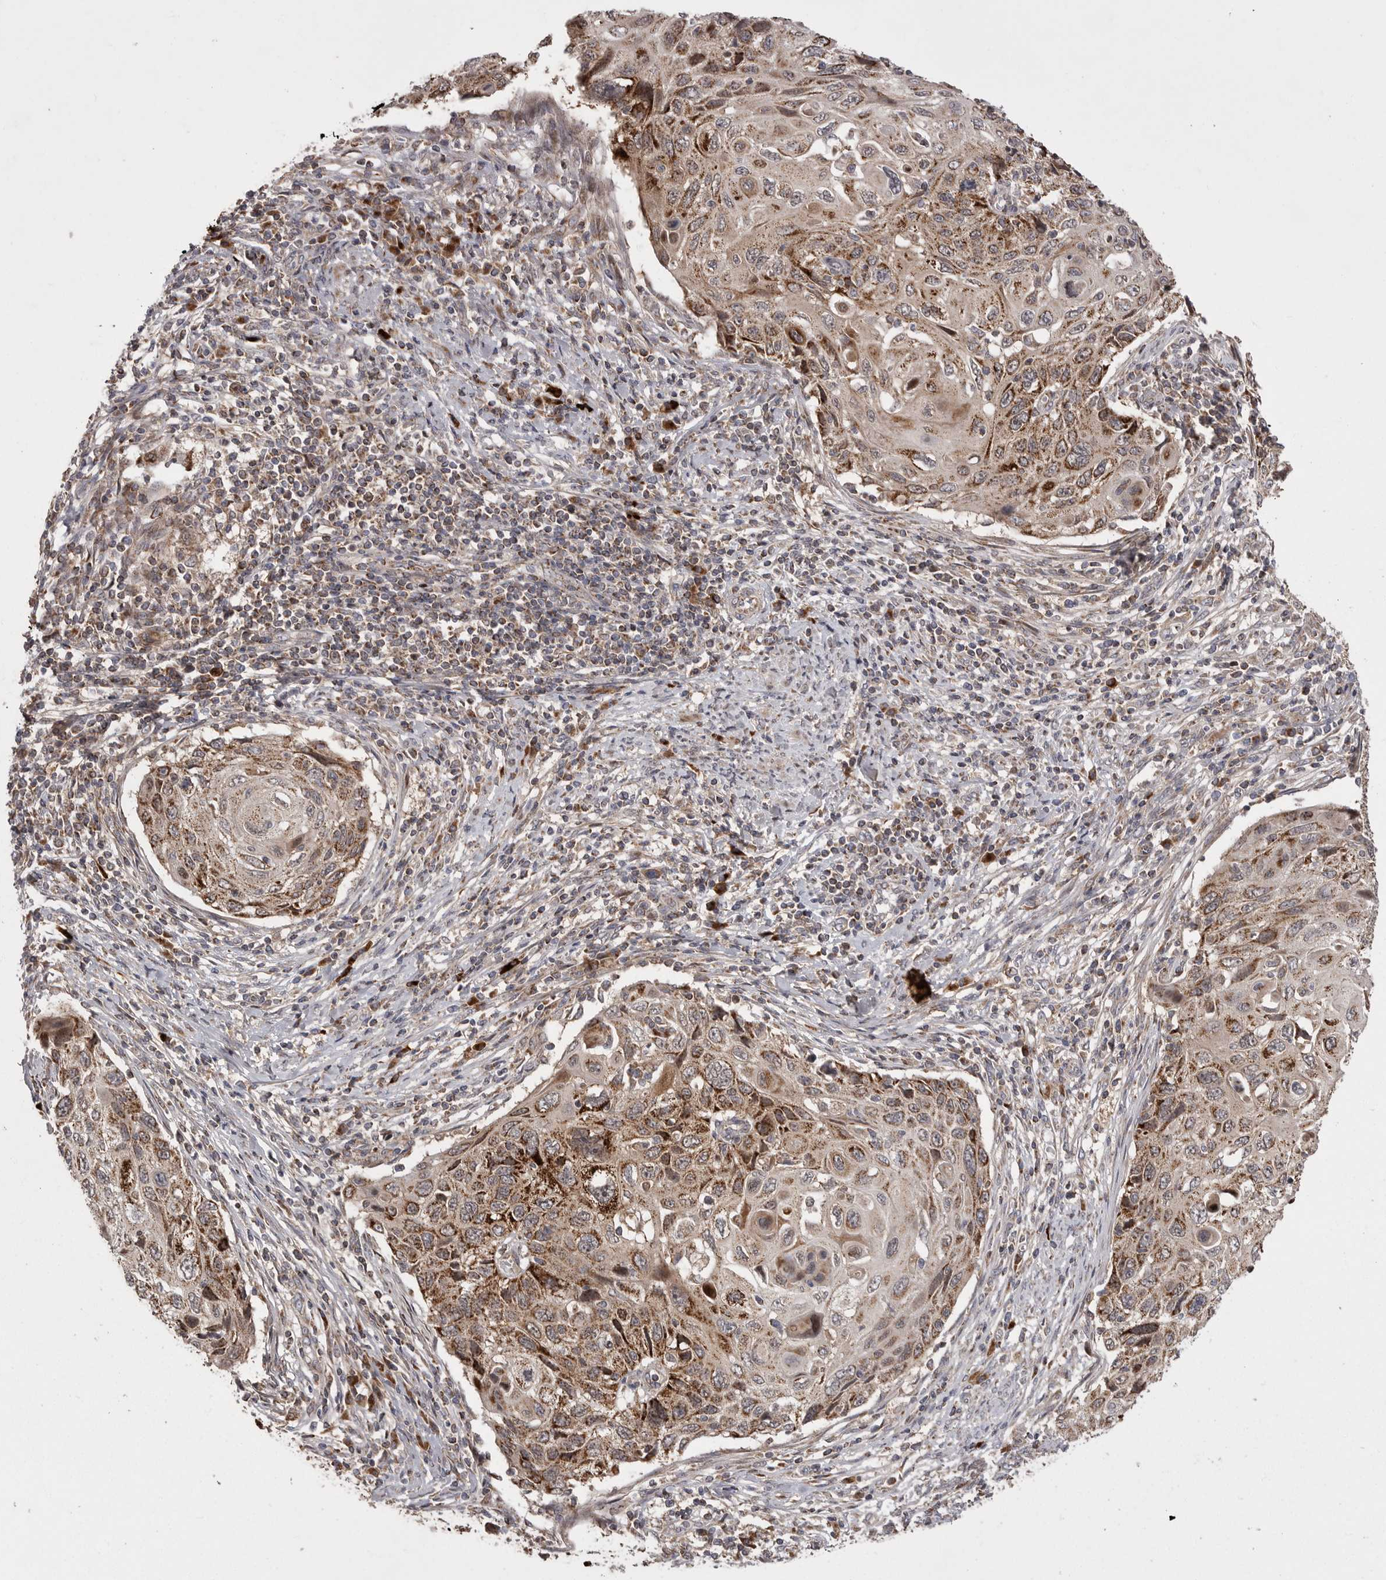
{"staining": {"intensity": "moderate", "quantity": ">75%", "location": "cytoplasmic/membranous"}, "tissue": "cervical cancer", "cell_type": "Tumor cells", "image_type": "cancer", "snomed": [{"axis": "morphology", "description": "Squamous cell carcinoma, NOS"}, {"axis": "topography", "description": "Cervix"}], "caption": "Cervical cancer stained with immunohistochemistry (IHC) demonstrates moderate cytoplasmic/membranous staining in about >75% of tumor cells.", "gene": "KYAT3", "patient": {"sex": "female", "age": 70}}